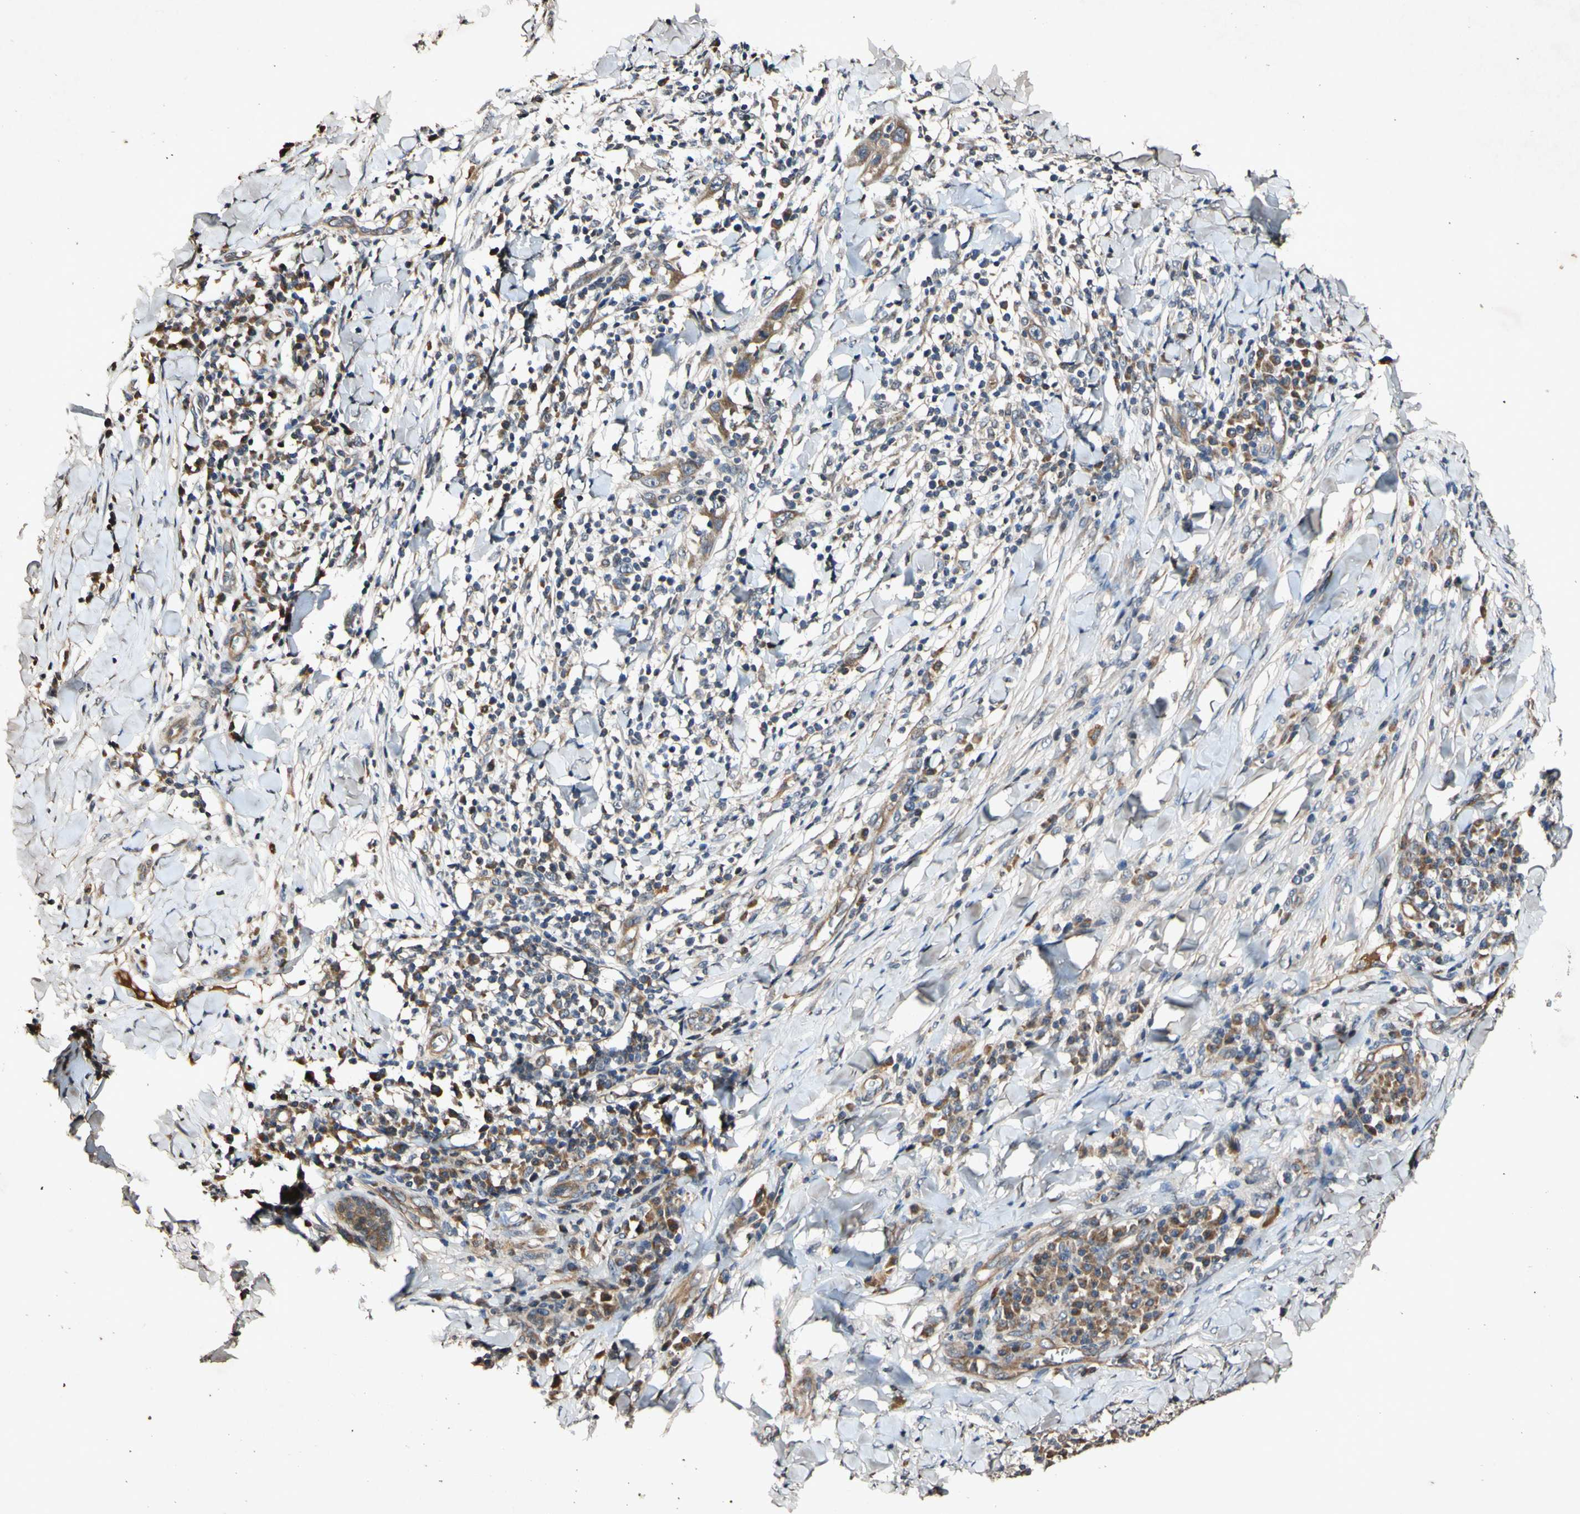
{"staining": {"intensity": "moderate", "quantity": ">75%", "location": "cytoplasmic/membranous"}, "tissue": "skin cancer", "cell_type": "Tumor cells", "image_type": "cancer", "snomed": [{"axis": "morphology", "description": "Squamous cell carcinoma, NOS"}, {"axis": "topography", "description": "Skin"}], "caption": "Moderate cytoplasmic/membranous protein staining is identified in about >75% of tumor cells in skin cancer. The protein is stained brown, and the nuclei are stained in blue (DAB IHC with brightfield microscopy, high magnification).", "gene": "PLAT", "patient": {"sex": "male", "age": 24}}